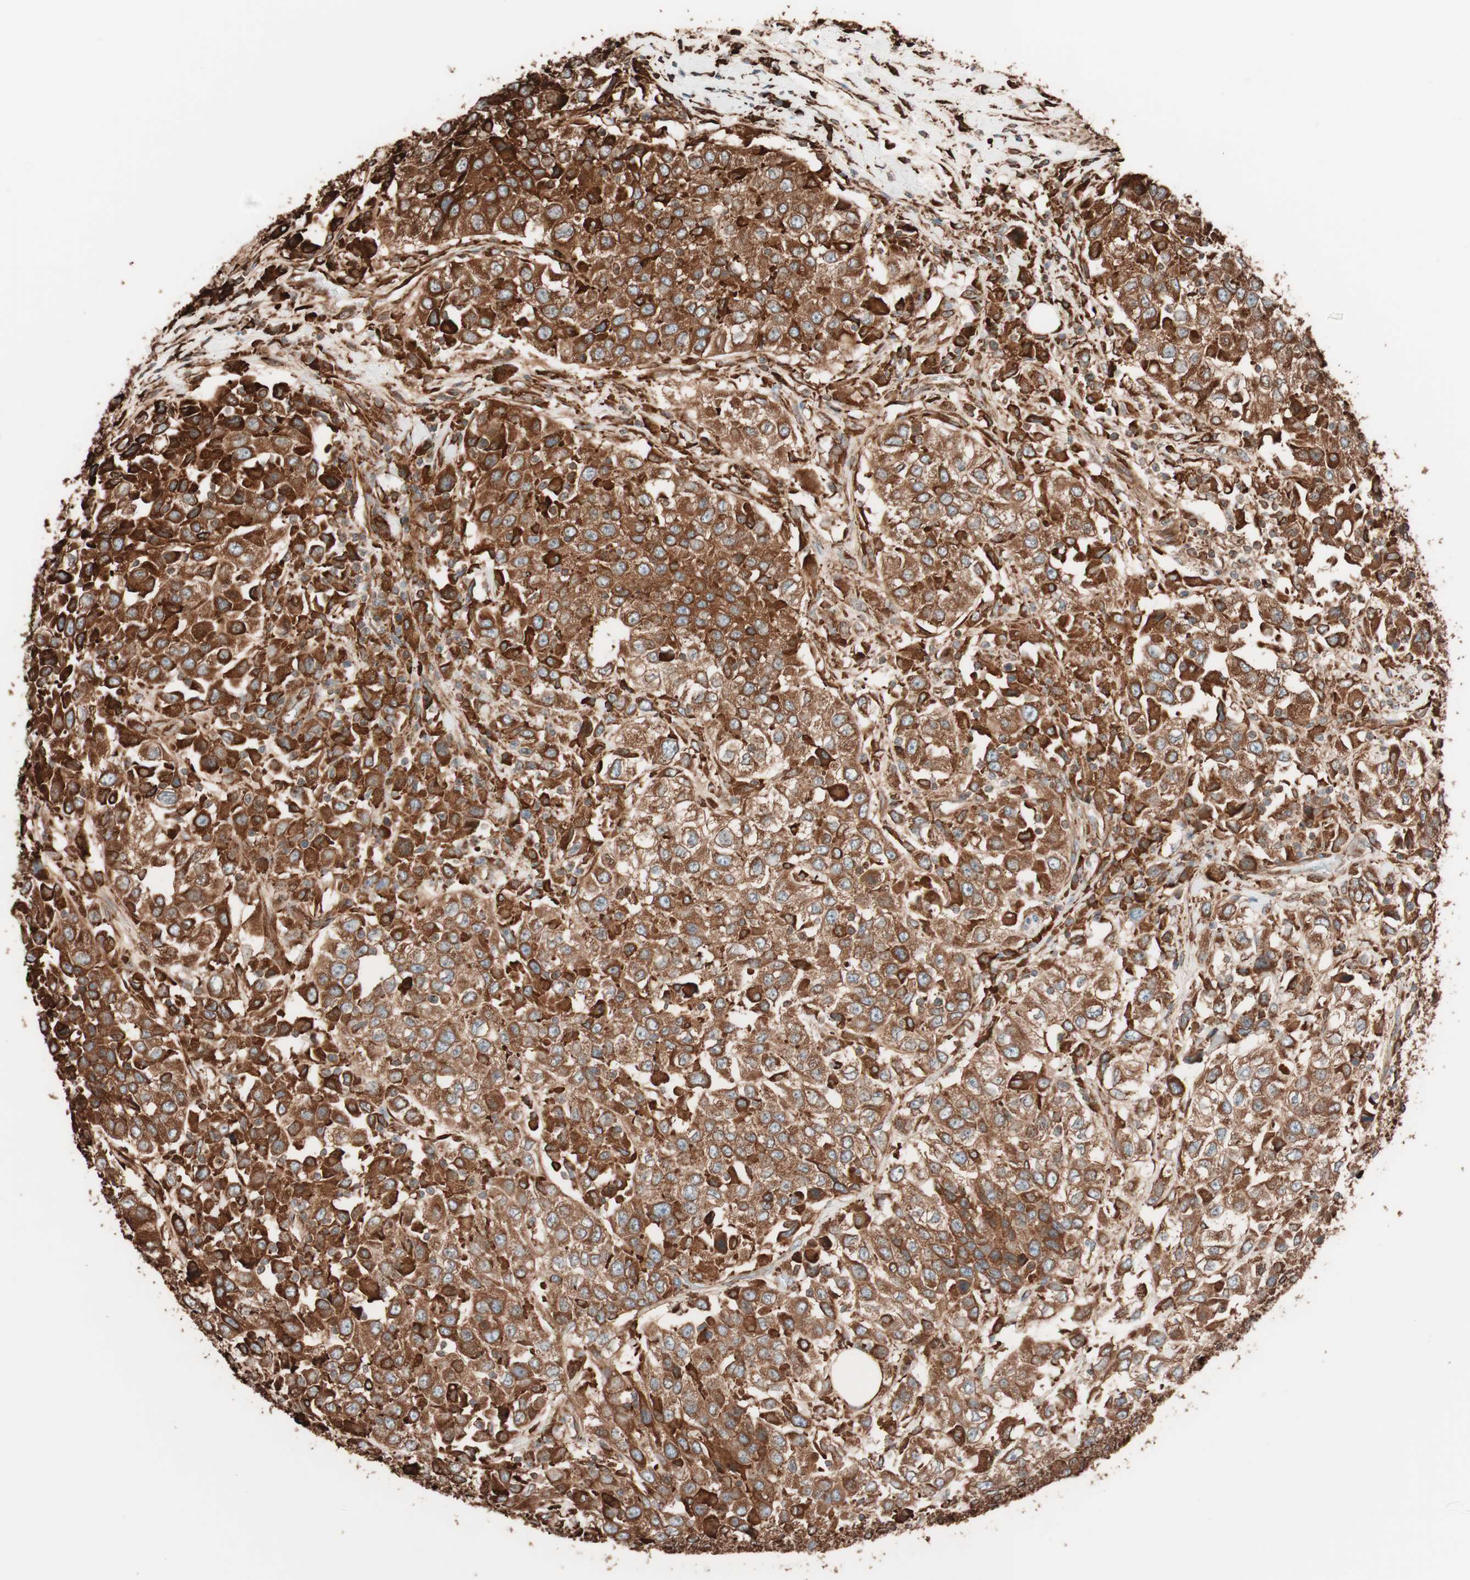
{"staining": {"intensity": "strong", "quantity": ">75%", "location": "cytoplasmic/membranous"}, "tissue": "urothelial cancer", "cell_type": "Tumor cells", "image_type": "cancer", "snomed": [{"axis": "morphology", "description": "Urothelial carcinoma, High grade"}, {"axis": "topography", "description": "Urinary bladder"}], "caption": "Strong cytoplasmic/membranous protein staining is present in about >75% of tumor cells in urothelial cancer.", "gene": "VEGFA", "patient": {"sex": "female", "age": 80}}